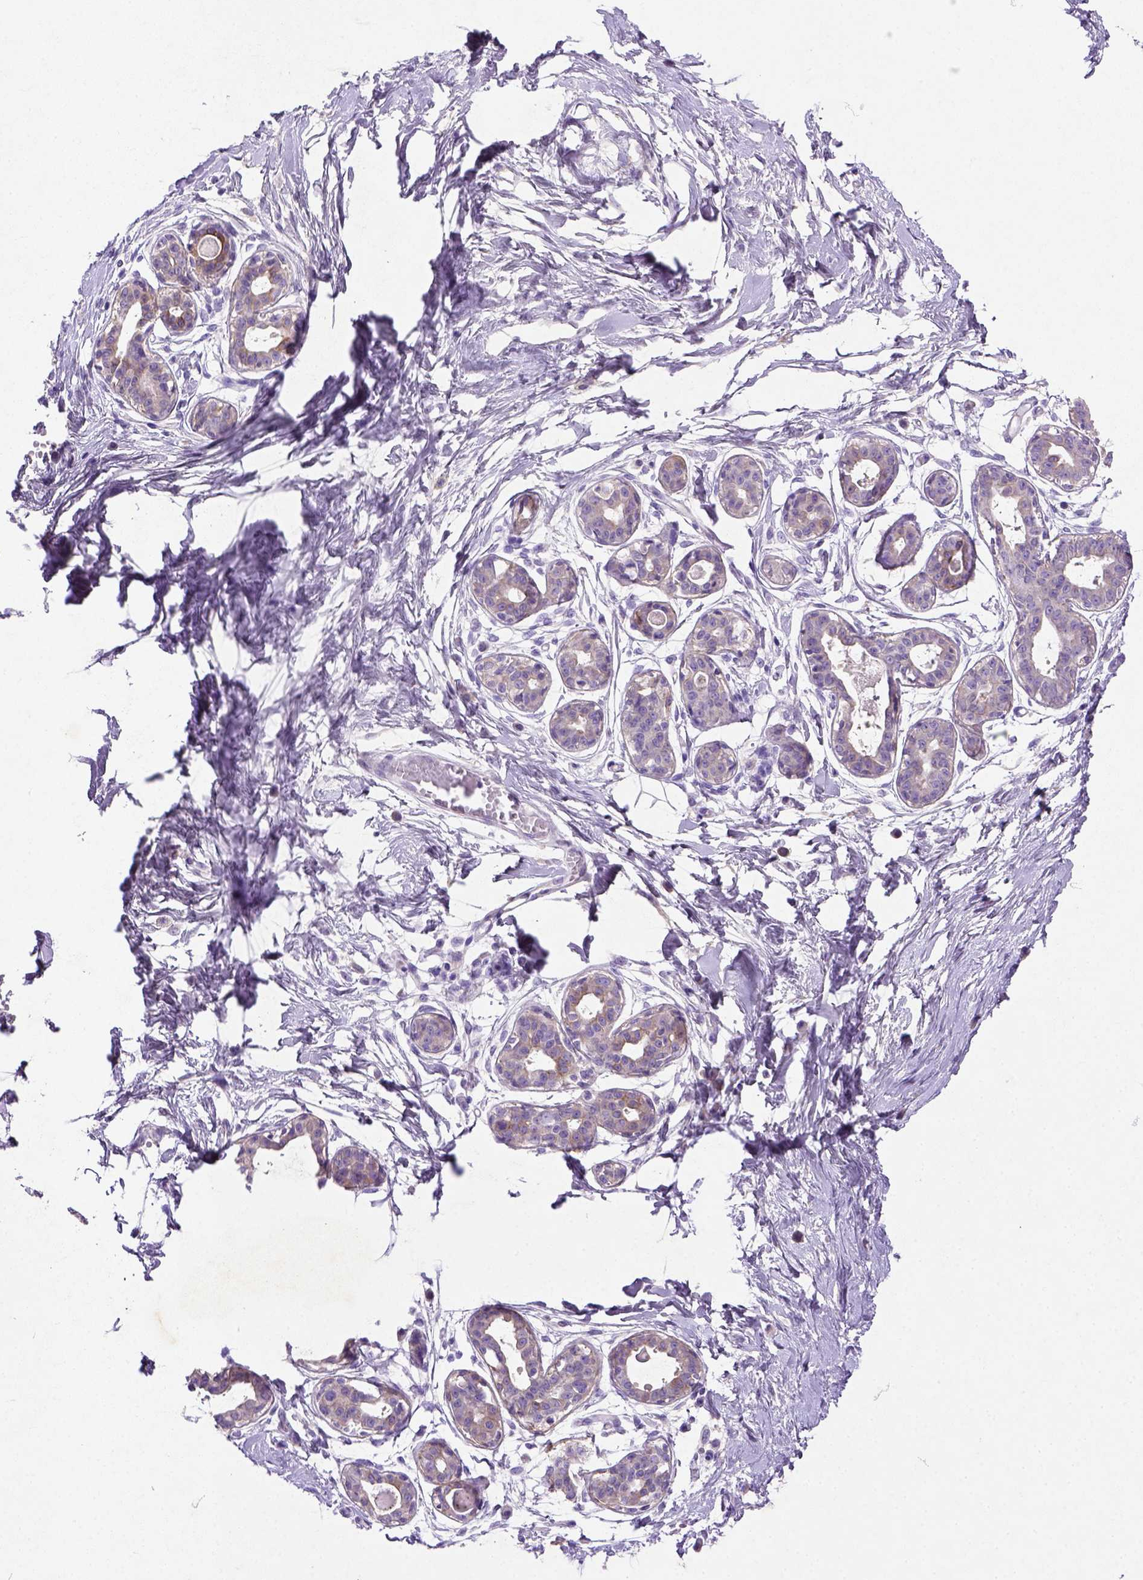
{"staining": {"intensity": "negative", "quantity": "none", "location": "none"}, "tissue": "breast", "cell_type": "Adipocytes", "image_type": "normal", "snomed": [{"axis": "morphology", "description": "Normal tissue, NOS"}, {"axis": "topography", "description": "Breast"}], "caption": "Breast was stained to show a protein in brown. There is no significant staining in adipocytes. The staining was performed using DAB to visualize the protein expression in brown, while the nuclei were stained in blue with hematoxylin (Magnification: 20x).", "gene": "NUDT2", "patient": {"sex": "female", "age": 45}}